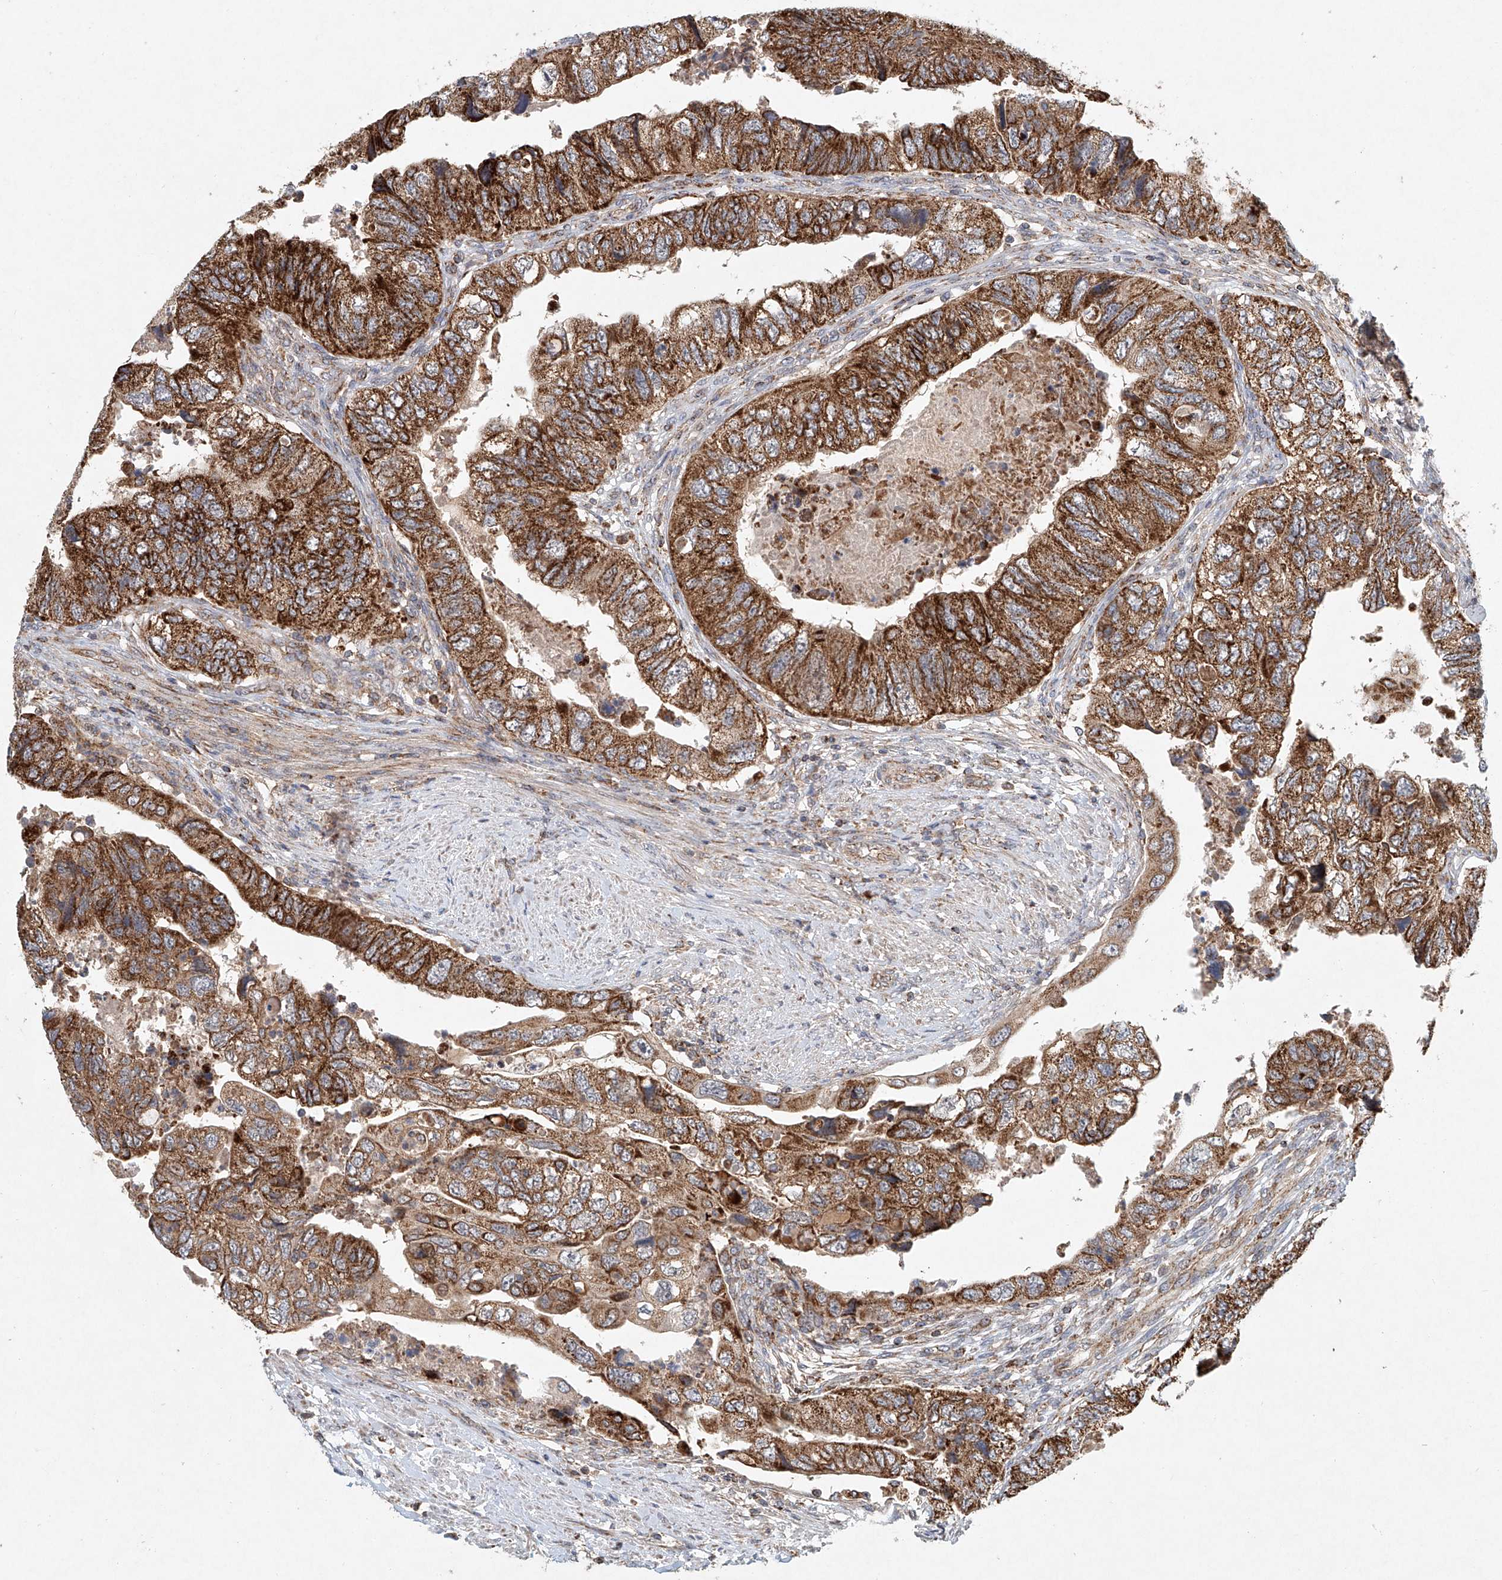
{"staining": {"intensity": "strong", "quantity": ">75%", "location": "cytoplasmic/membranous"}, "tissue": "colorectal cancer", "cell_type": "Tumor cells", "image_type": "cancer", "snomed": [{"axis": "morphology", "description": "Adenocarcinoma, NOS"}, {"axis": "topography", "description": "Rectum"}], "caption": "A brown stain shows strong cytoplasmic/membranous staining of a protein in colorectal cancer tumor cells. Nuclei are stained in blue.", "gene": "DCAF11", "patient": {"sex": "male", "age": 63}}